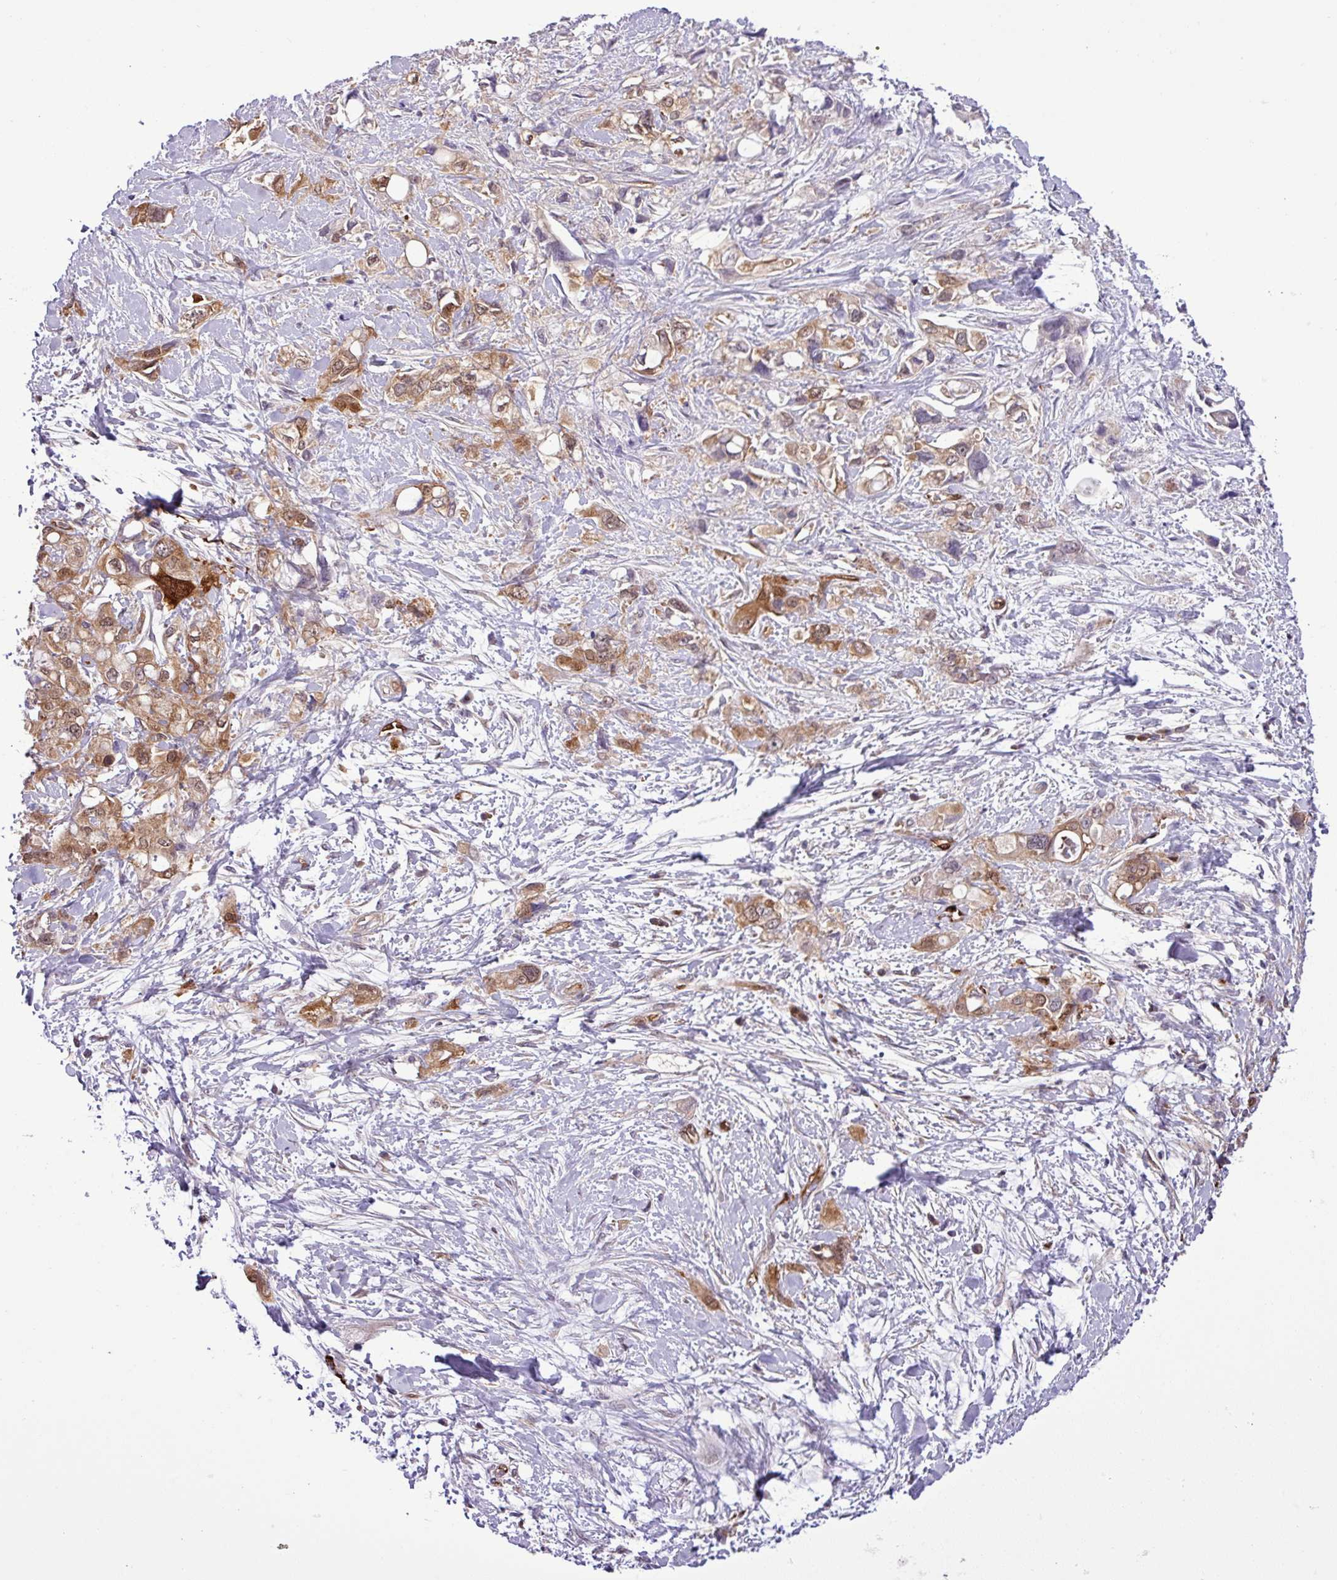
{"staining": {"intensity": "moderate", "quantity": ">75%", "location": "cytoplasmic/membranous,nuclear"}, "tissue": "pancreatic cancer", "cell_type": "Tumor cells", "image_type": "cancer", "snomed": [{"axis": "morphology", "description": "Adenocarcinoma, NOS"}, {"axis": "topography", "description": "Pancreas"}], "caption": "Immunohistochemical staining of adenocarcinoma (pancreatic) demonstrates moderate cytoplasmic/membranous and nuclear protein staining in approximately >75% of tumor cells.", "gene": "CARHSP1", "patient": {"sex": "female", "age": 56}}